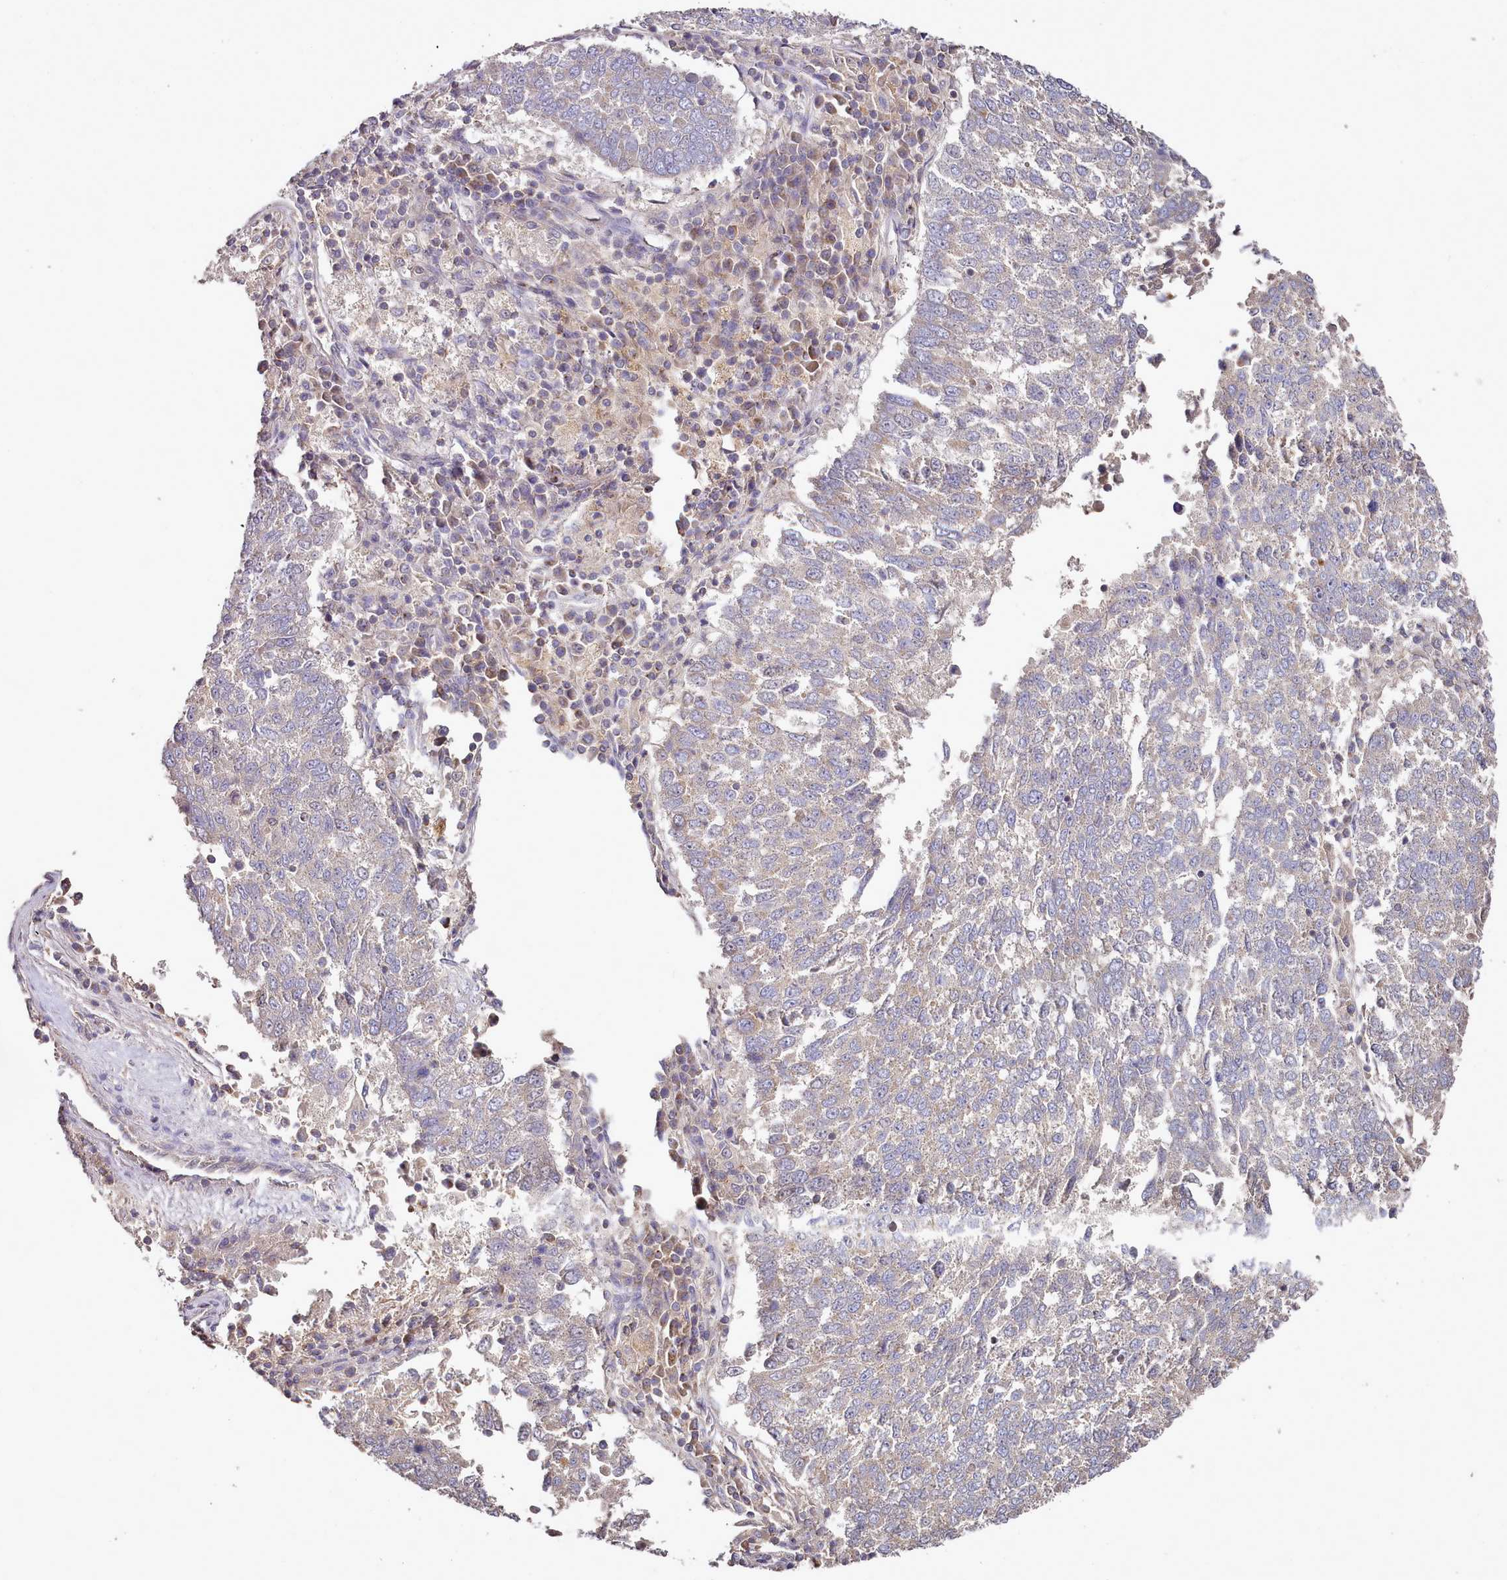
{"staining": {"intensity": "weak", "quantity": "<25%", "location": "cytoplasmic/membranous"}, "tissue": "lung cancer", "cell_type": "Tumor cells", "image_type": "cancer", "snomed": [{"axis": "morphology", "description": "Squamous cell carcinoma, NOS"}, {"axis": "topography", "description": "Lung"}], "caption": "High power microscopy micrograph of an immunohistochemistry histopathology image of lung cancer (squamous cell carcinoma), revealing no significant expression in tumor cells.", "gene": "ACSS1", "patient": {"sex": "male", "age": 73}}